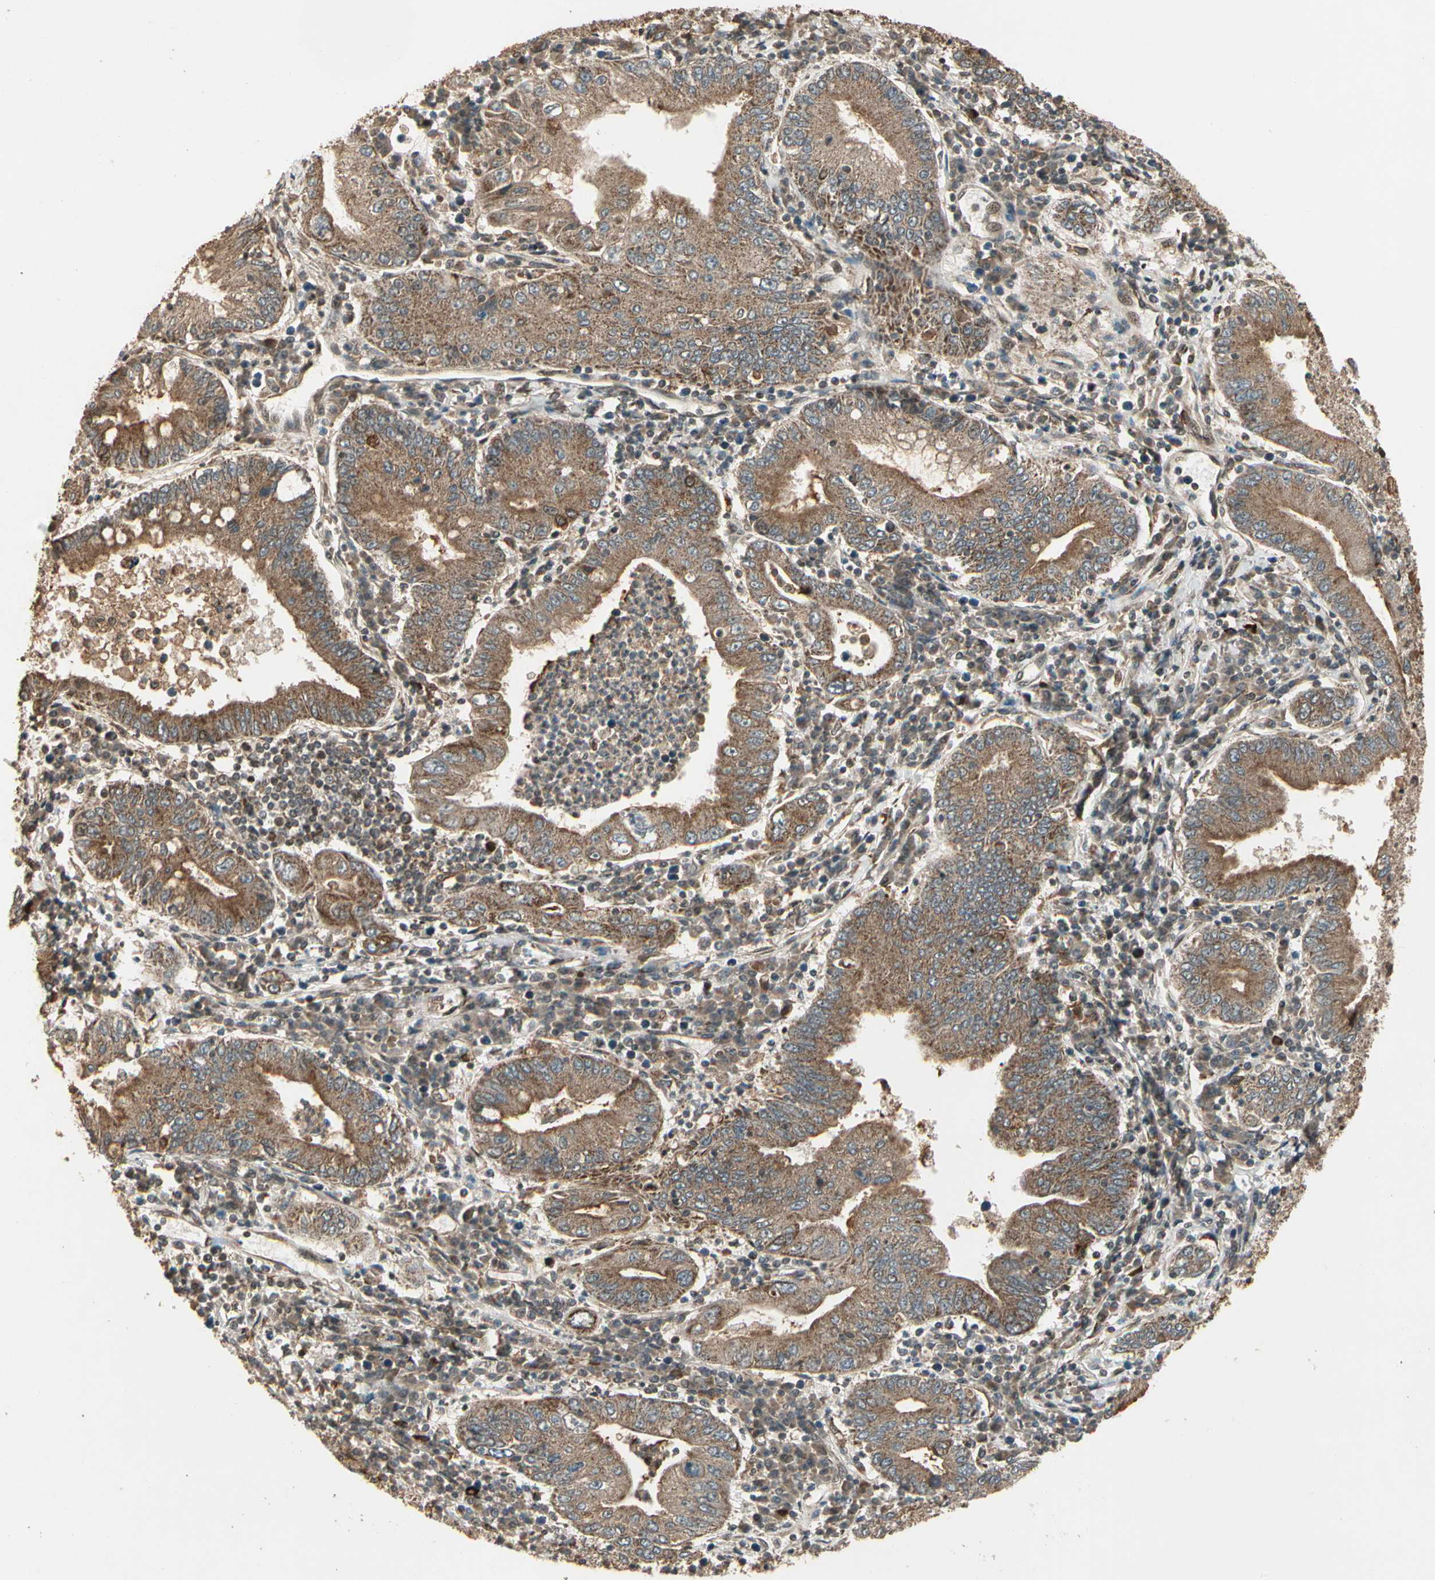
{"staining": {"intensity": "moderate", "quantity": ">75%", "location": "cytoplasmic/membranous"}, "tissue": "stomach cancer", "cell_type": "Tumor cells", "image_type": "cancer", "snomed": [{"axis": "morphology", "description": "Normal tissue, NOS"}, {"axis": "morphology", "description": "Adenocarcinoma, NOS"}, {"axis": "topography", "description": "Esophagus"}, {"axis": "topography", "description": "Stomach, upper"}, {"axis": "topography", "description": "Peripheral nerve tissue"}], "caption": "A high-resolution photomicrograph shows immunohistochemistry staining of adenocarcinoma (stomach), which exhibits moderate cytoplasmic/membranous expression in about >75% of tumor cells.", "gene": "GLUL", "patient": {"sex": "male", "age": 62}}